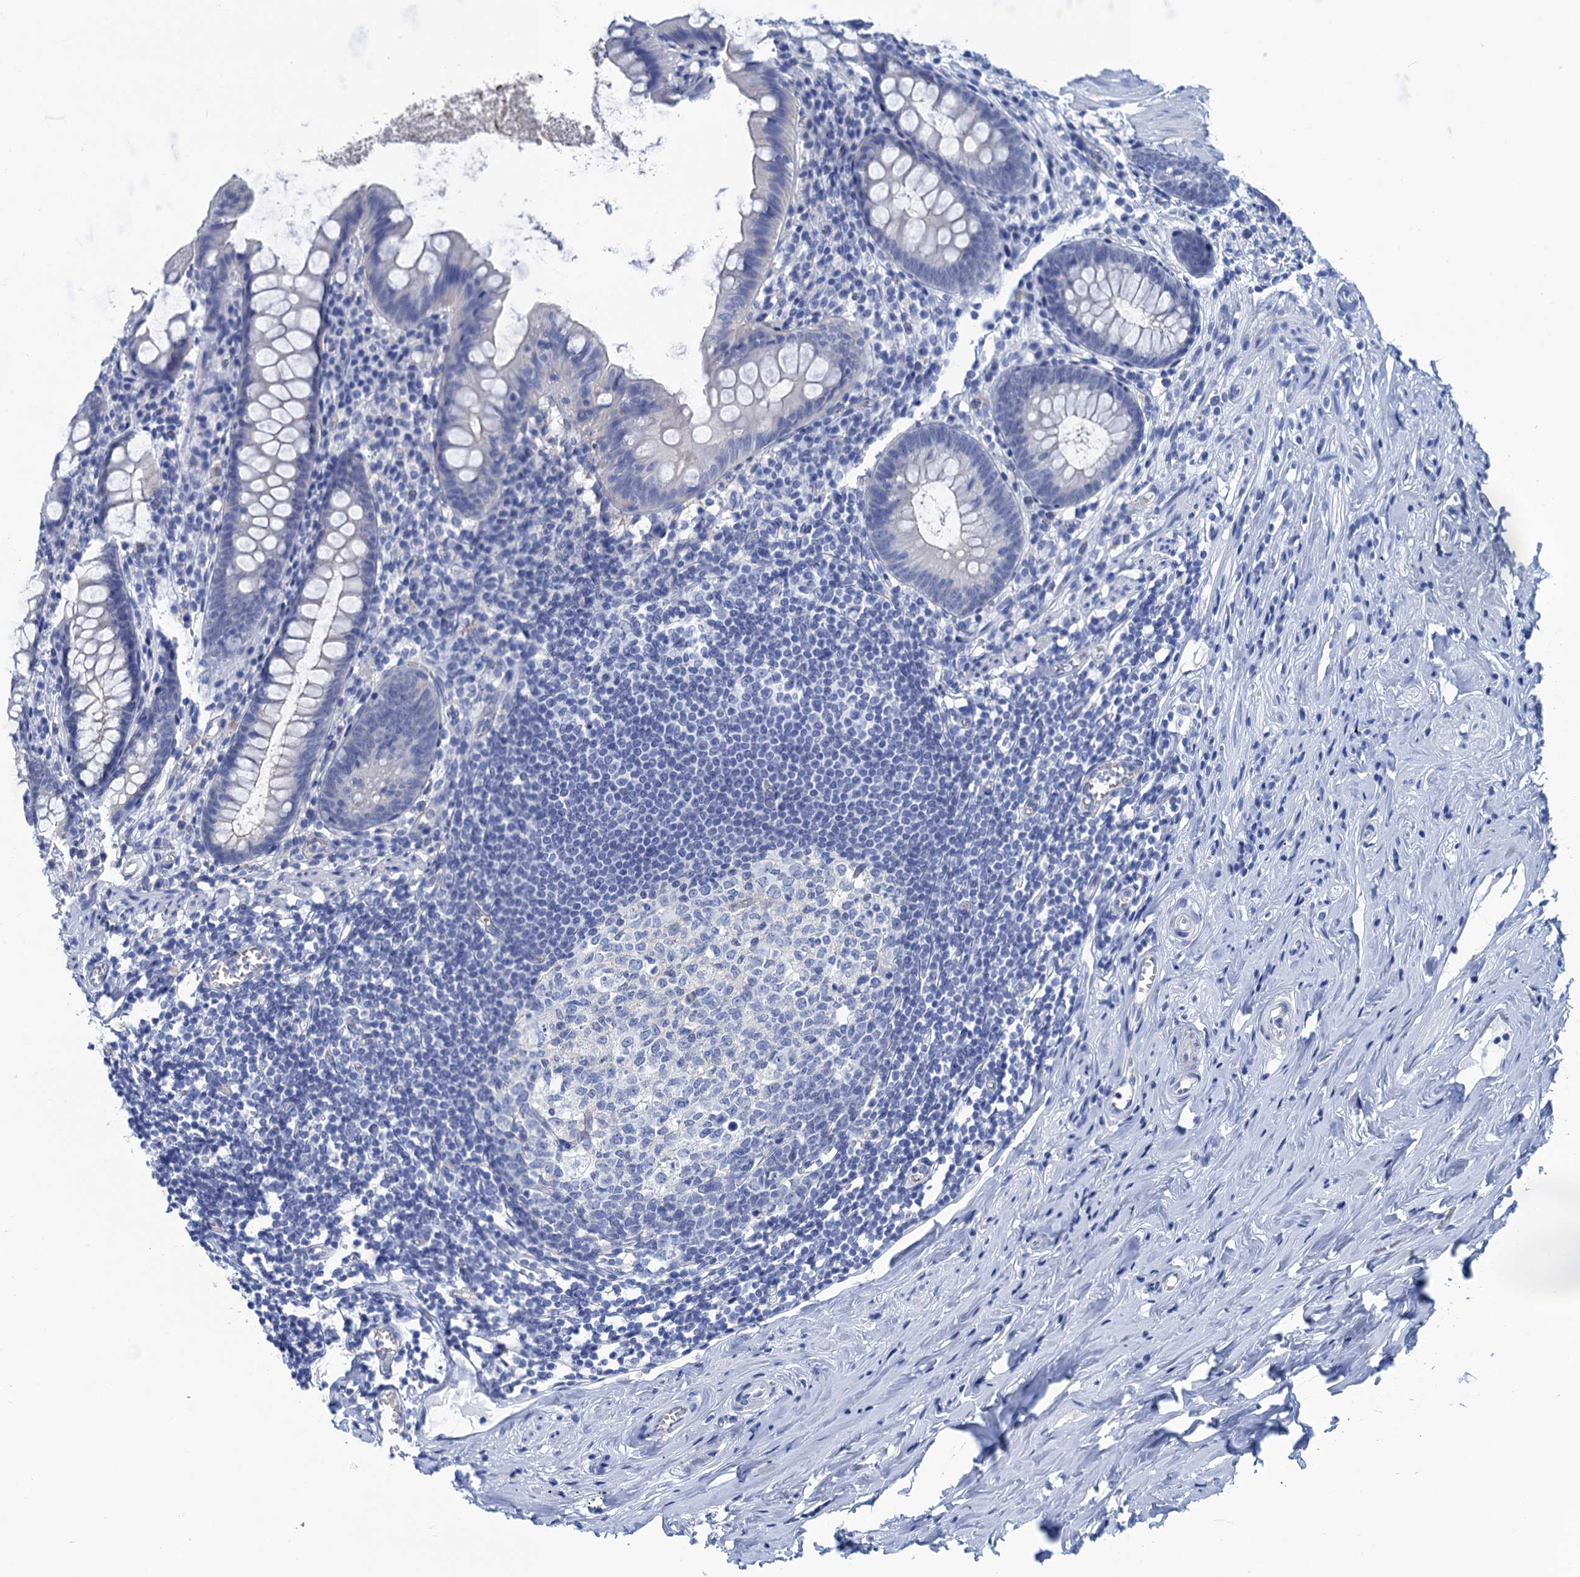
{"staining": {"intensity": "negative", "quantity": "none", "location": "none"}, "tissue": "appendix", "cell_type": "Glandular cells", "image_type": "normal", "snomed": [{"axis": "morphology", "description": "Normal tissue, NOS"}, {"axis": "topography", "description": "Appendix"}], "caption": "IHC histopathology image of benign appendix: human appendix stained with DAB (3,3'-diaminobenzidine) shows no significant protein expression in glandular cells.", "gene": "CALML5", "patient": {"sex": "female", "age": 51}}